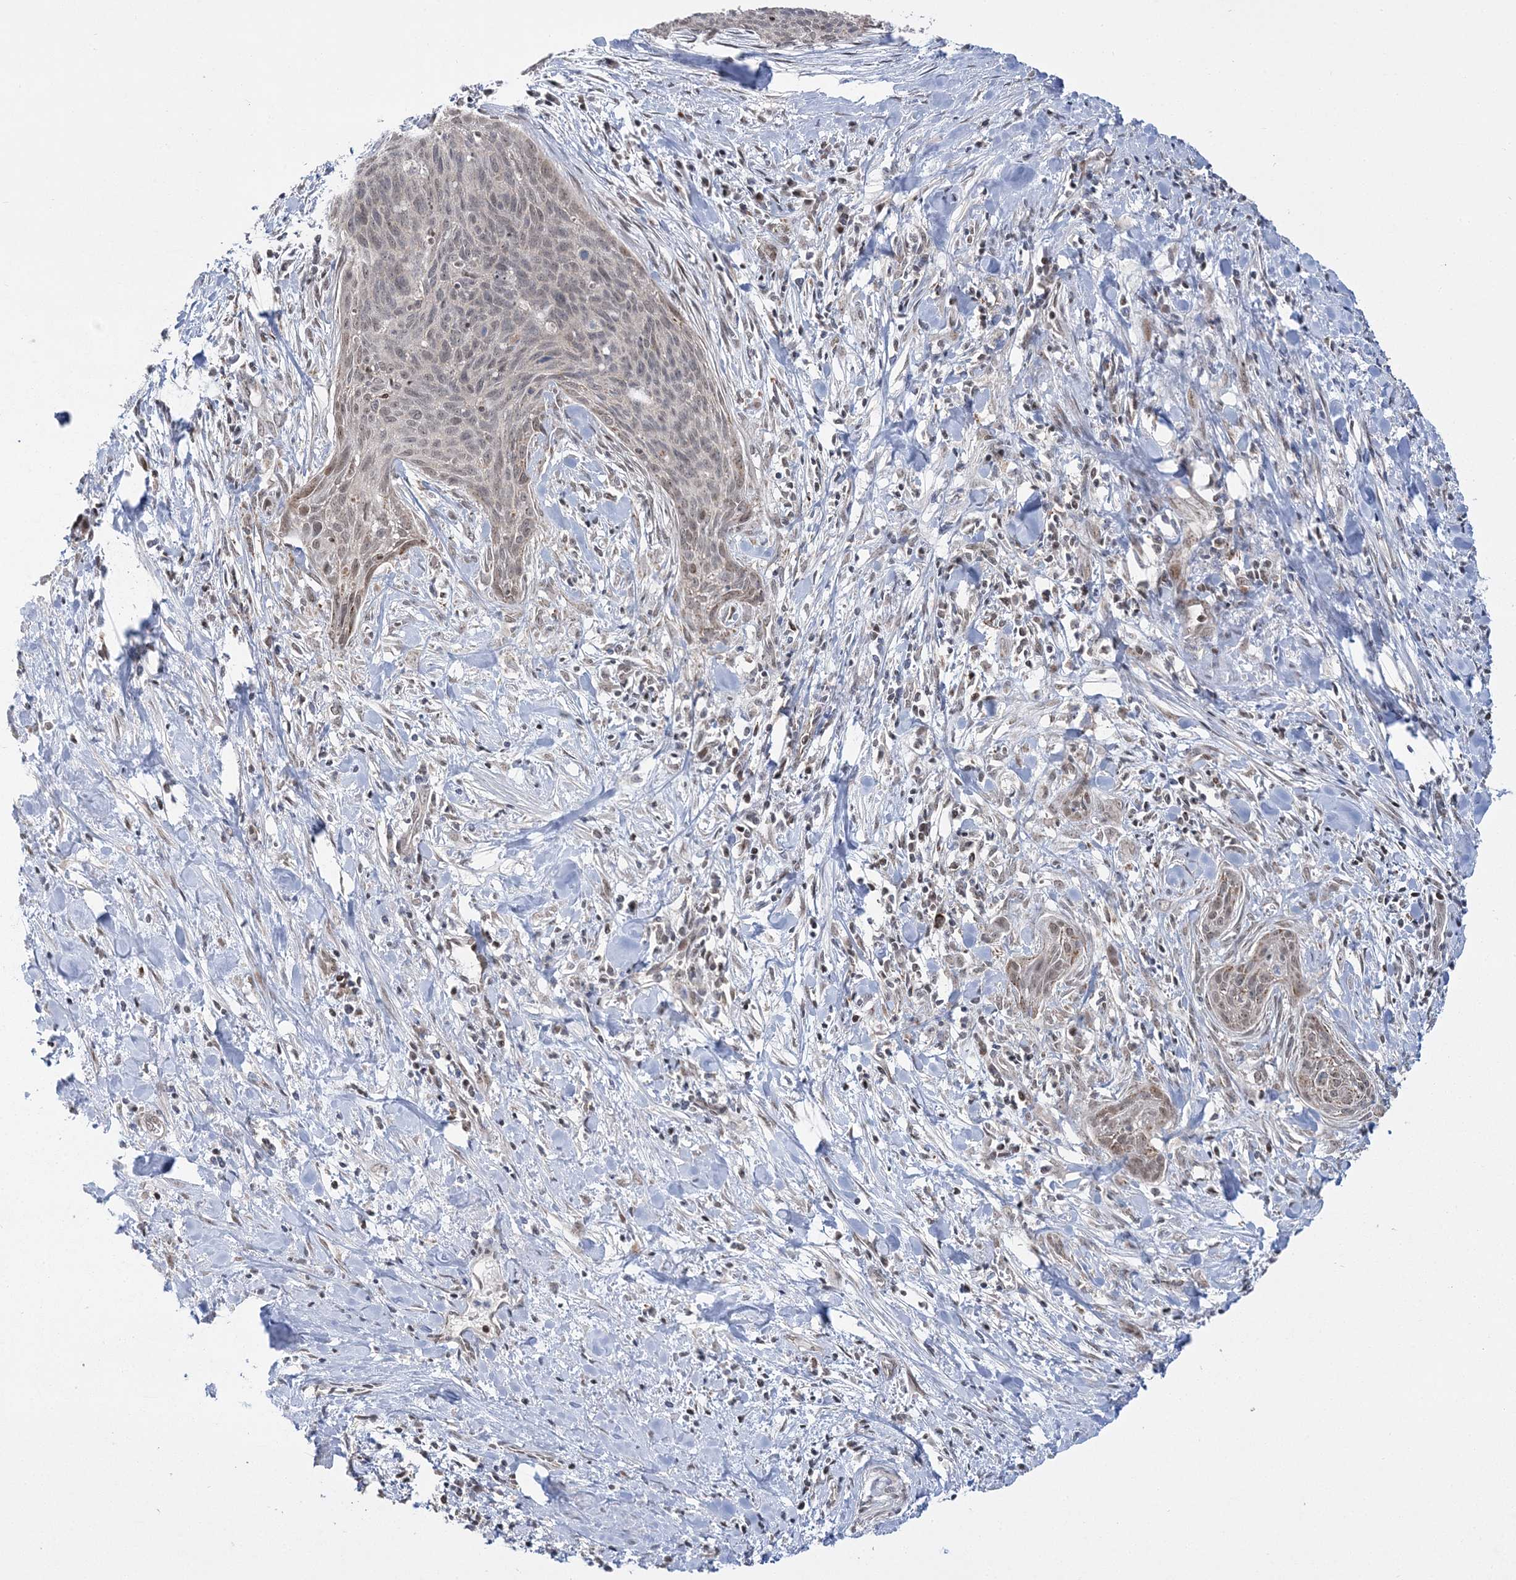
{"staining": {"intensity": "weak", "quantity": "<25%", "location": "nuclear"}, "tissue": "cervical cancer", "cell_type": "Tumor cells", "image_type": "cancer", "snomed": [{"axis": "morphology", "description": "Squamous cell carcinoma, NOS"}, {"axis": "topography", "description": "Cervix"}], "caption": "This is a image of immunohistochemistry staining of cervical cancer, which shows no positivity in tumor cells.", "gene": "GRSF1", "patient": {"sex": "female", "age": 55}}